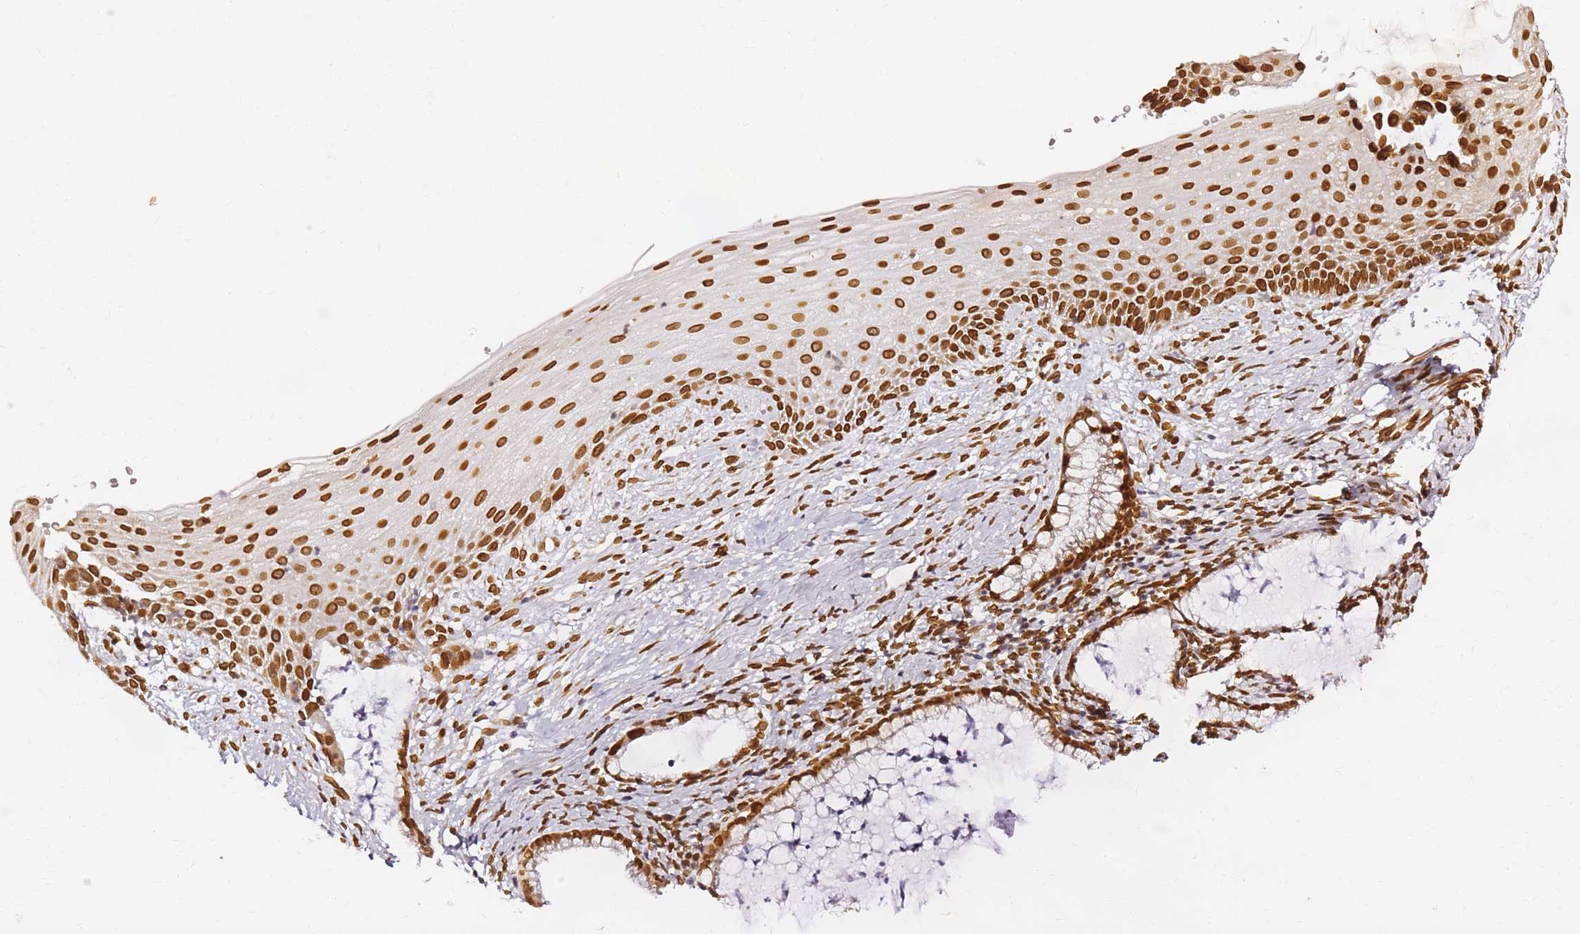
{"staining": {"intensity": "strong", "quantity": ">75%", "location": "cytoplasmic/membranous,nuclear"}, "tissue": "cervix", "cell_type": "Glandular cells", "image_type": "normal", "snomed": [{"axis": "morphology", "description": "Normal tissue, NOS"}, {"axis": "topography", "description": "Cervix"}], "caption": "Benign cervix was stained to show a protein in brown. There is high levels of strong cytoplasmic/membranous,nuclear positivity in about >75% of glandular cells. (Brightfield microscopy of DAB IHC at high magnification).", "gene": "C6orf141", "patient": {"sex": "female", "age": 36}}